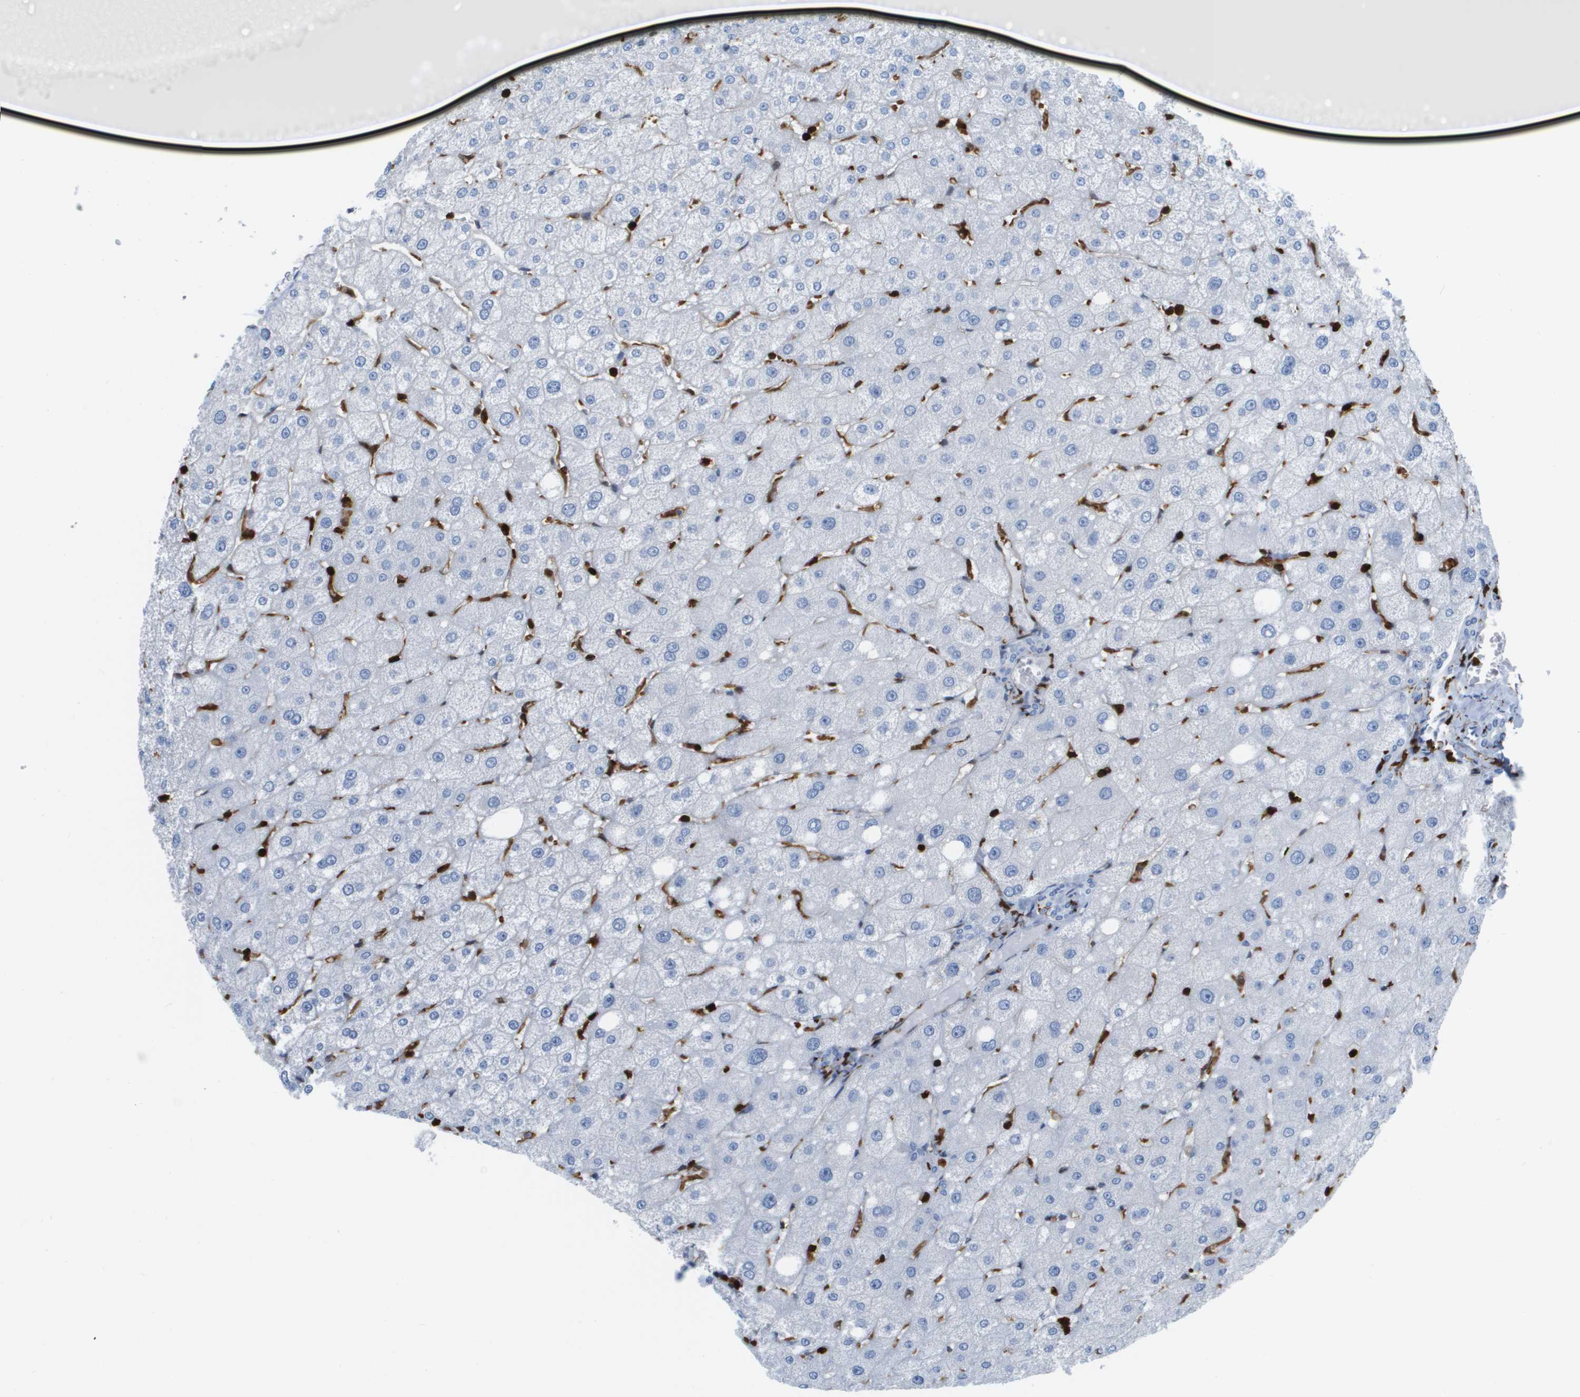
{"staining": {"intensity": "negative", "quantity": "none", "location": "none"}, "tissue": "liver", "cell_type": "Cholangiocytes", "image_type": "normal", "snomed": [{"axis": "morphology", "description": "Normal tissue, NOS"}, {"axis": "topography", "description": "Liver"}], "caption": "DAB immunohistochemical staining of normal human liver reveals no significant positivity in cholangiocytes.", "gene": "DOCK5", "patient": {"sex": "male", "age": 73}}